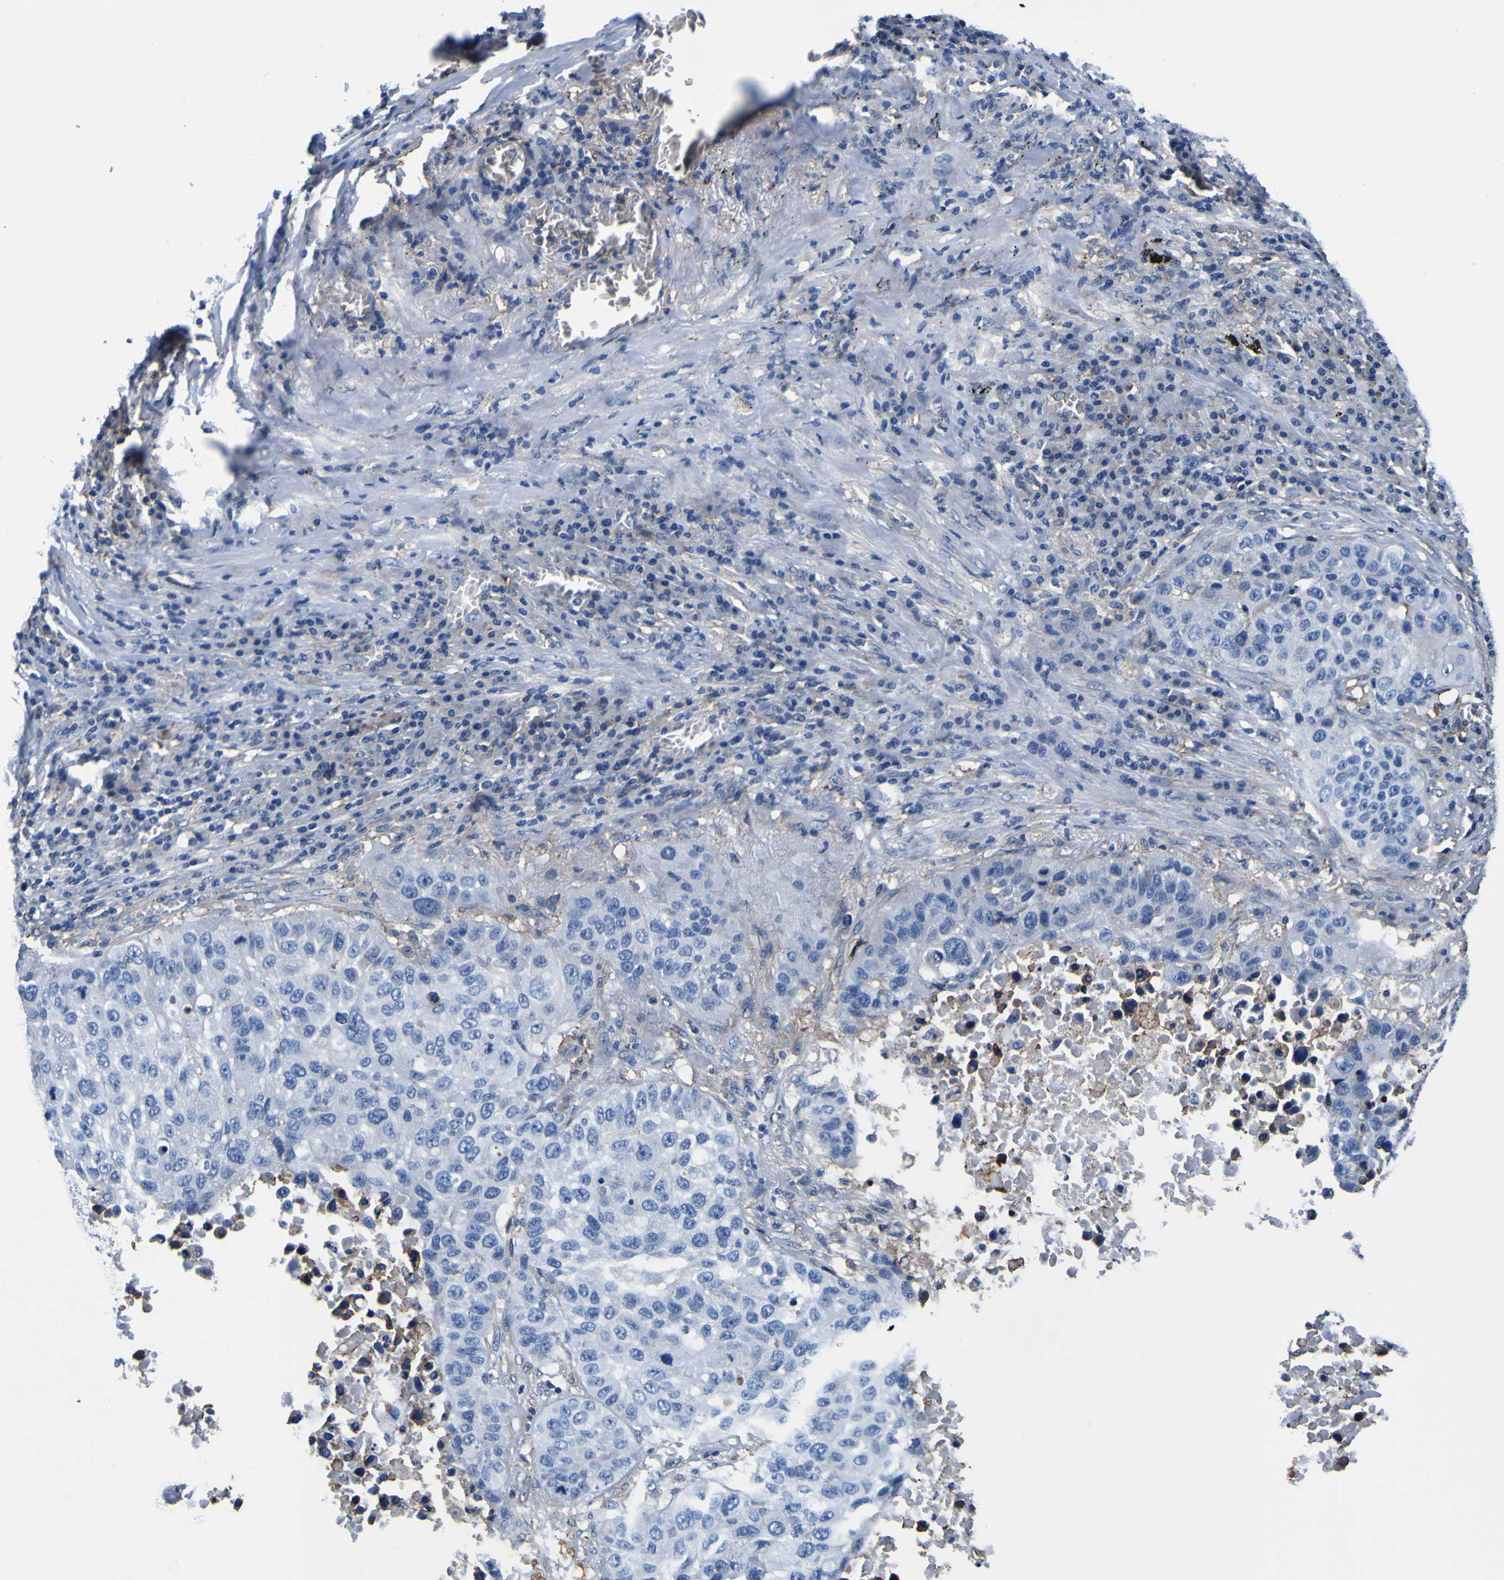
{"staining": {"intensity": "negative", "quantity": "none", "location": "none"}, "tissue": "lung cancer", "cell_type": "Tumor cells", "image_type": "cancer", "snomed": [{"axis": "morphology", "description": "Squamous cell carcinoma, NOS"}, {"axis": "topography", "description": "Lung"}], "caption": "IHC of human lung cancer reveals no positivity in tumor cells.", "gene": "PXDN", "patient": {"sex": "male", "age": 57}}